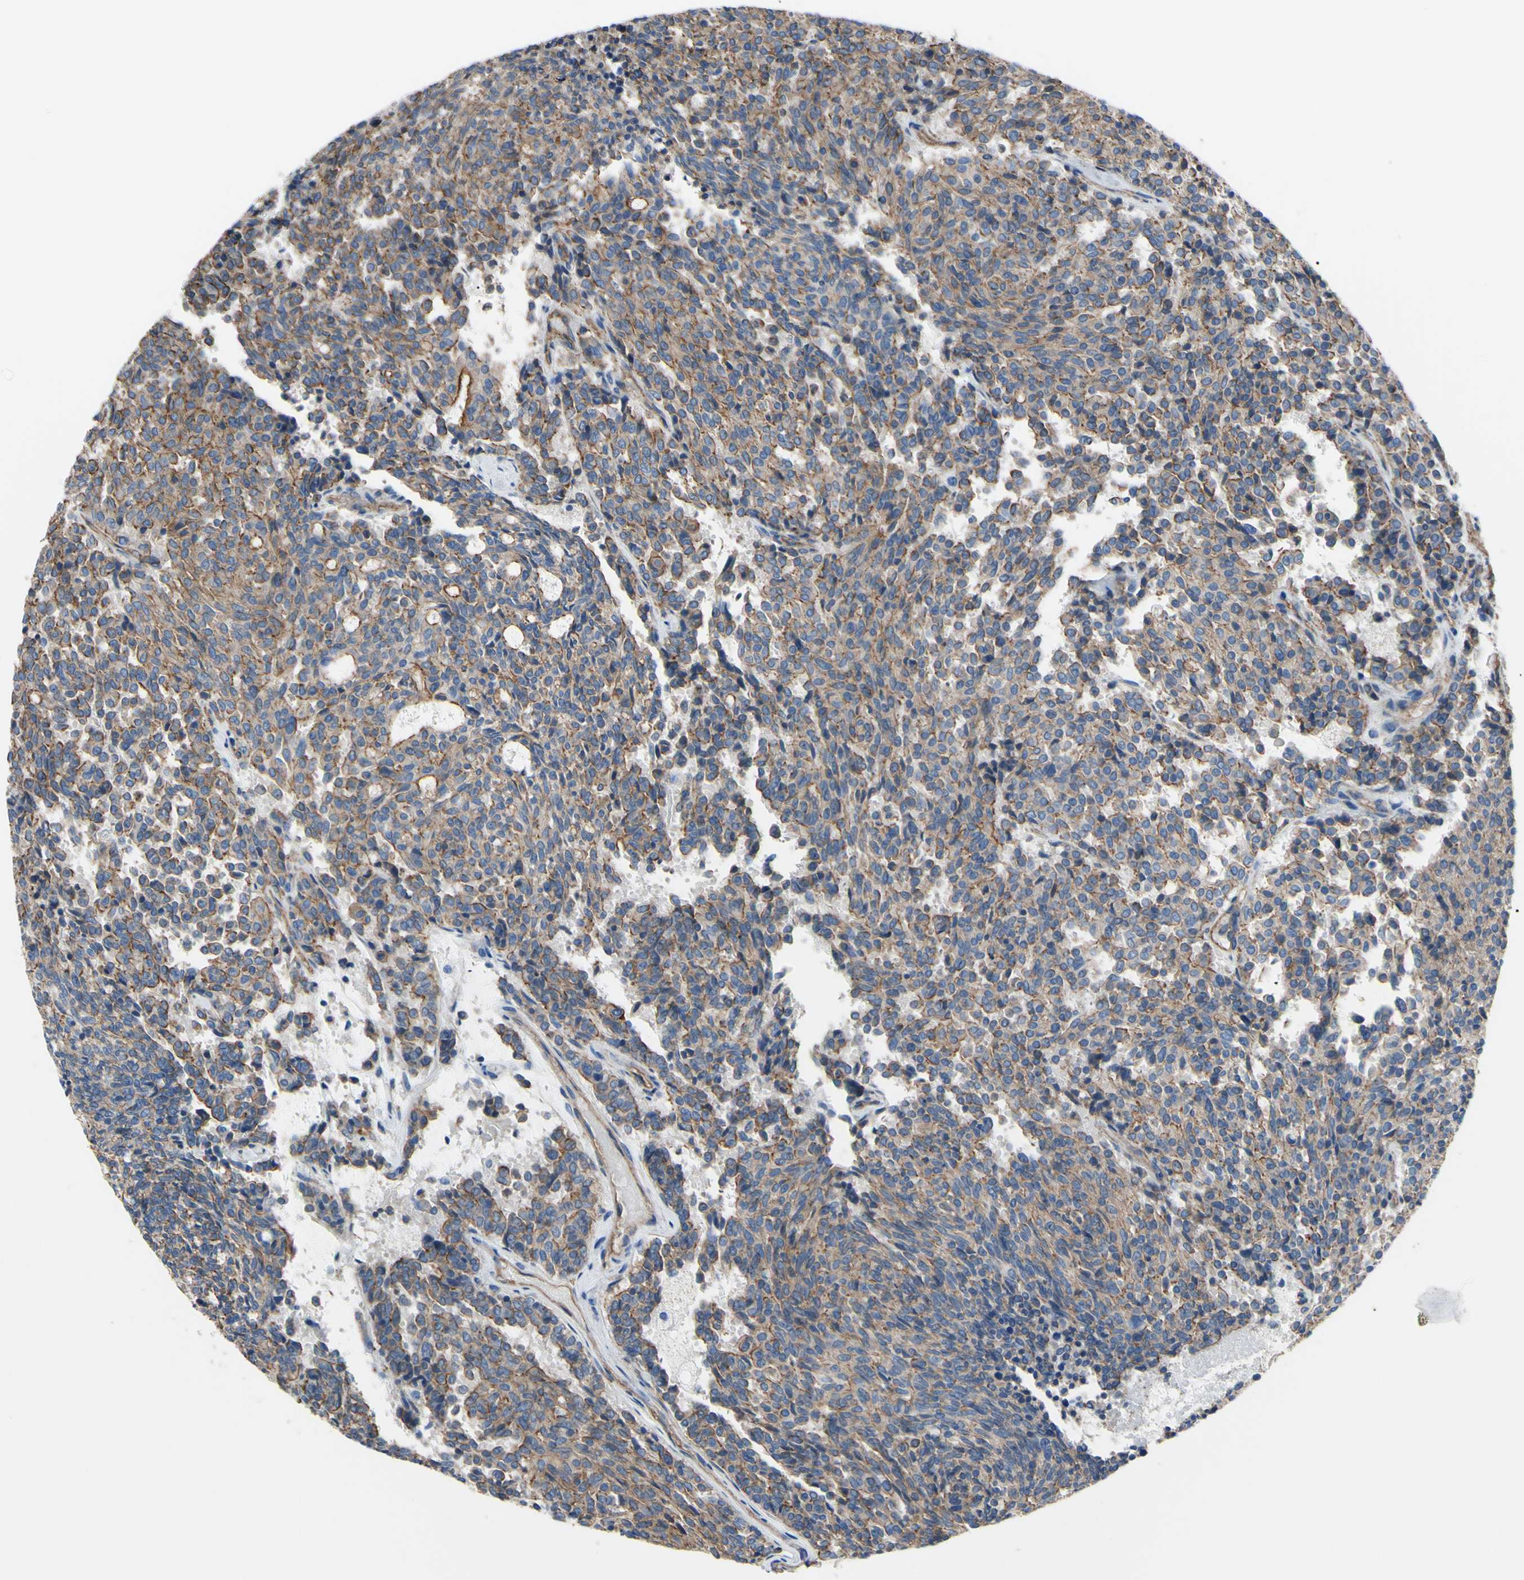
{"staining": {"intensity": "moderate", "quantity": ">75%", "location": "cytoplasmic/membranous"}, "tissue": "carcinoid", "cell_type": "Tumor cells", "image_type": "cancer", "snomed": [{"axis": "morphology", "description": "Carcinoid, malignant, NOS"}, {"axis": "topography", "description": "Pancreas"}], "caption": "This histopathology image demonstrates immunohistochemistry (IHC) staining of human malignant carcinoid, with medium moderate cytoplasmic/membranous positivity in about >75% of tumor cells.", "gene": "TPBG", "patient": {"sex": "female", "age": 54}}